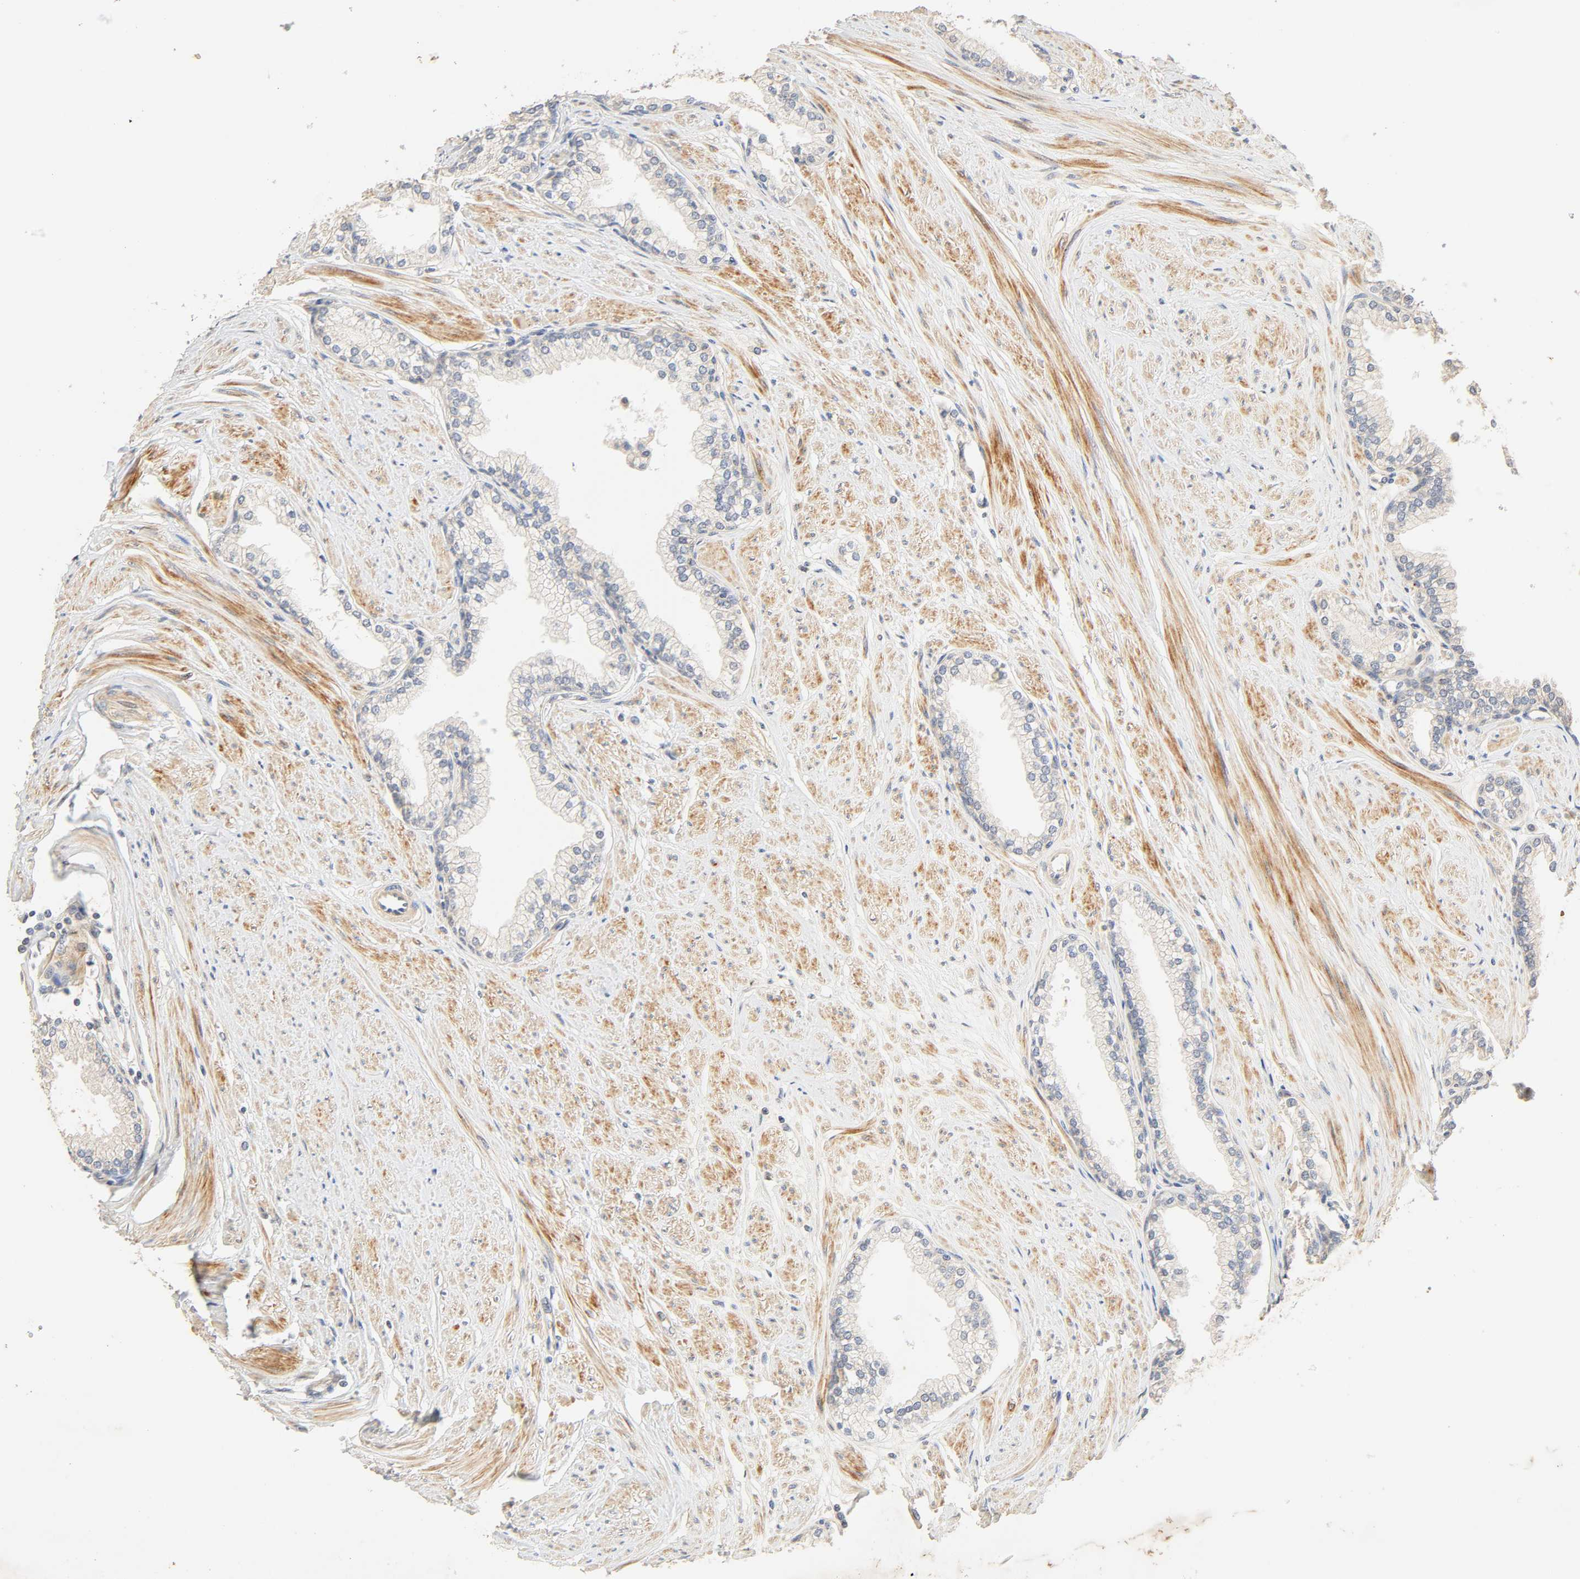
{"staining": {"intensity": "weak", "quantity": "25%-75%", "location": "cytoplasmic/membranous"}, "tissue": "prostate", "cell_type": "Glandular cells", "image_type": "normal", "snomed": [{"axis": "morphology", "description": "Normal tissue, NOS"}, {"axis": "topography", "description": "Prostate"}], "caption": "This micrograph displays immunohistochemistry (IHC) staining of normal prostate, with low weak cytoplasmic/membranous positivity in approximately 25%-75% of glandular cells.", "gene": "CACNA1G", "patient": {"sex": "male", "age": 64}}